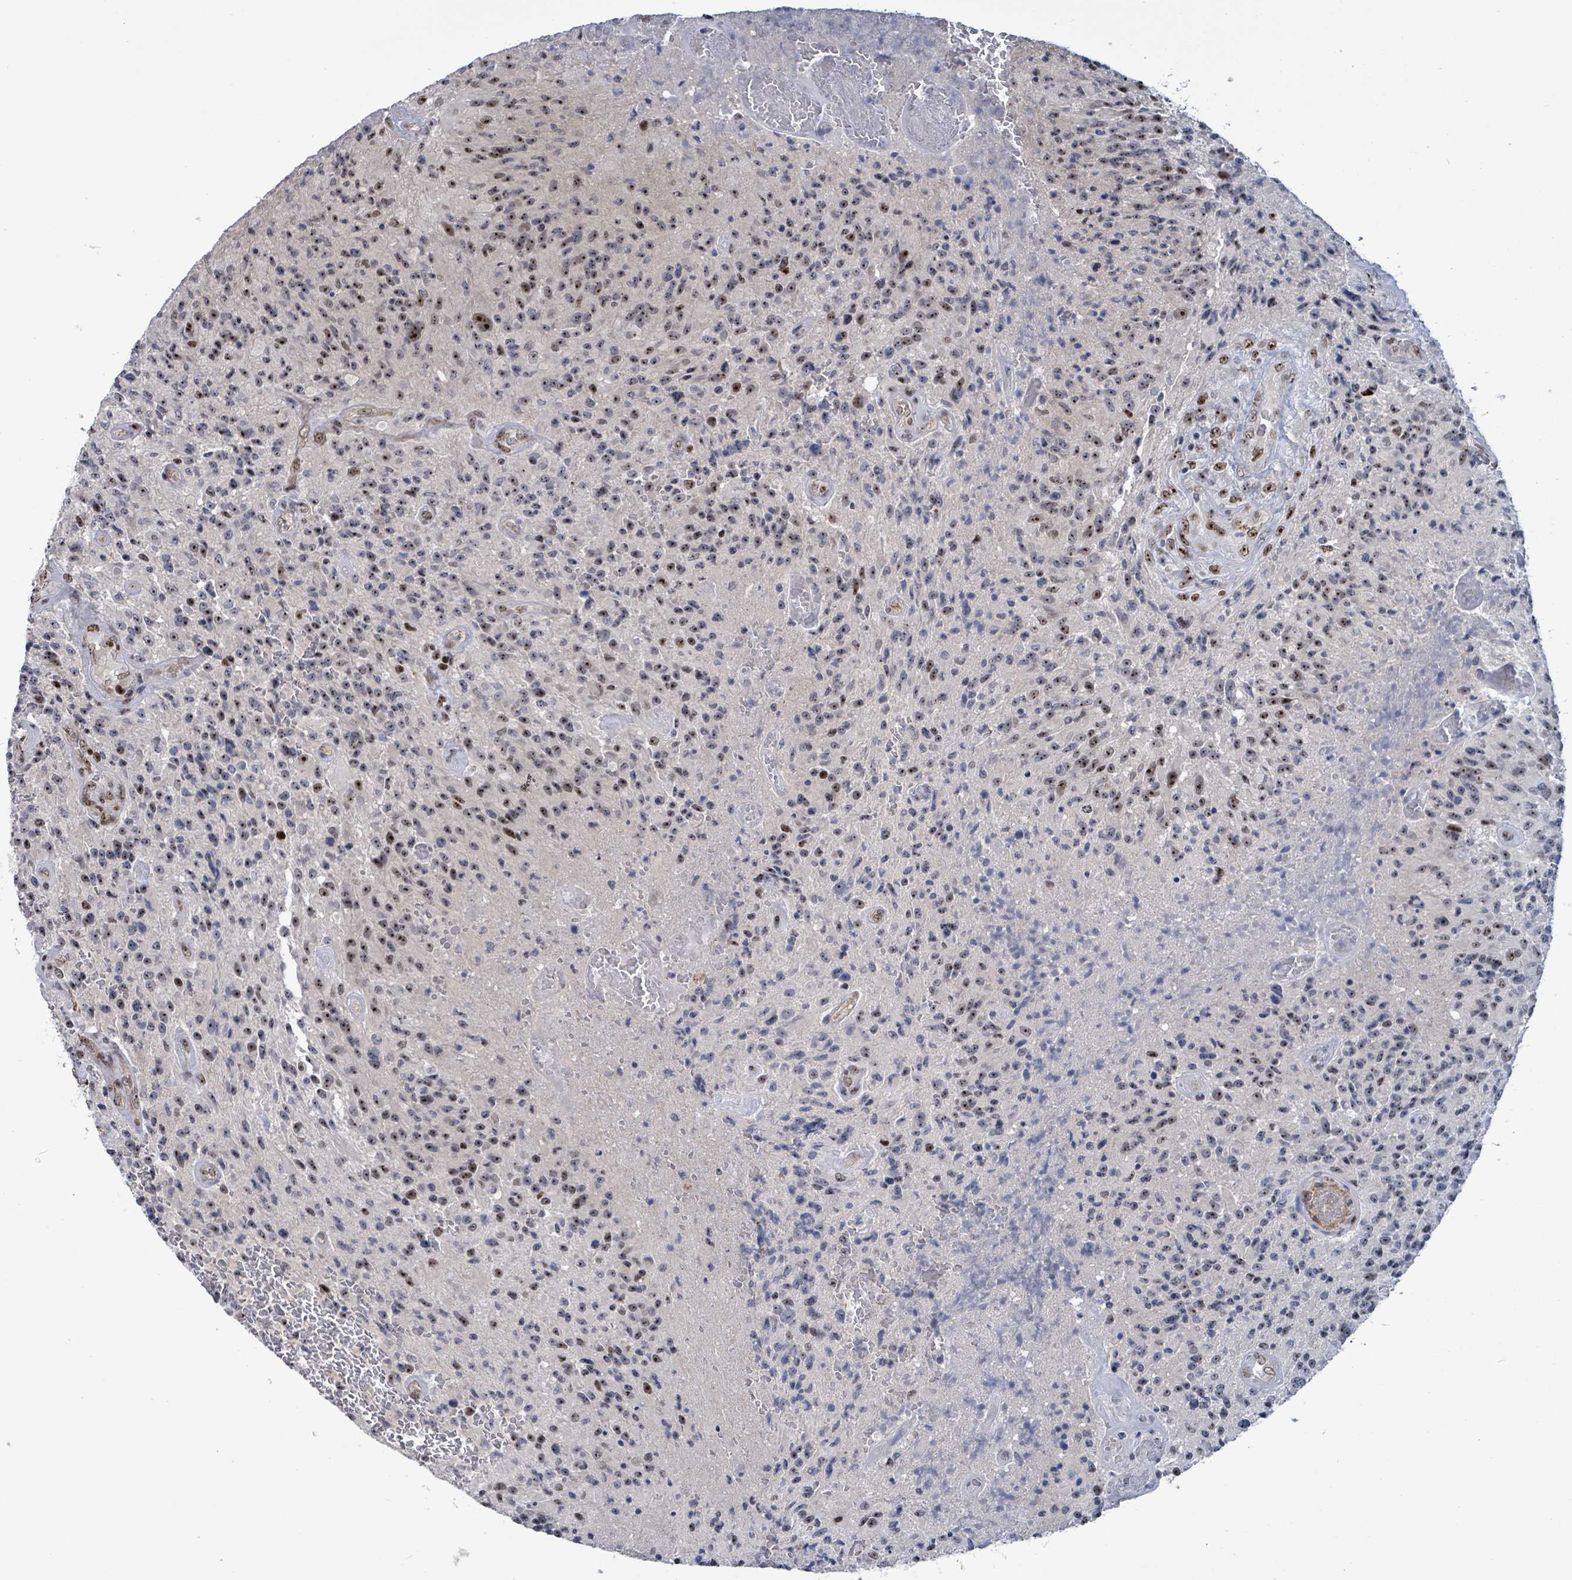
{"staining": {"intensity": "moderate", "quantity": "25%-75%", "location": "nuclear"}, "tissue": "glioma", "cell_type": "Tumor cells", "image_type": "cancer", "snomed": [{"axis": "morphology", "description": "Normal tissue, NOS"}, {"axis": "morphology", "description": "Glioma, malignant, High grade"}, {"axis": "topography", "description": "Cerebral cortex"}], "caption": "Immunohistochemistry (IHC) histopathology image of neoplastic tissue: high-grade glioma (malignant) stained using IHC displays medium levels of moderate protein expression localized specifically in the nuclear of tumor cells, appearing as a nuclear brown color.", "gene": "RRN3", "patient": {"sex": "male", "age": 56}}